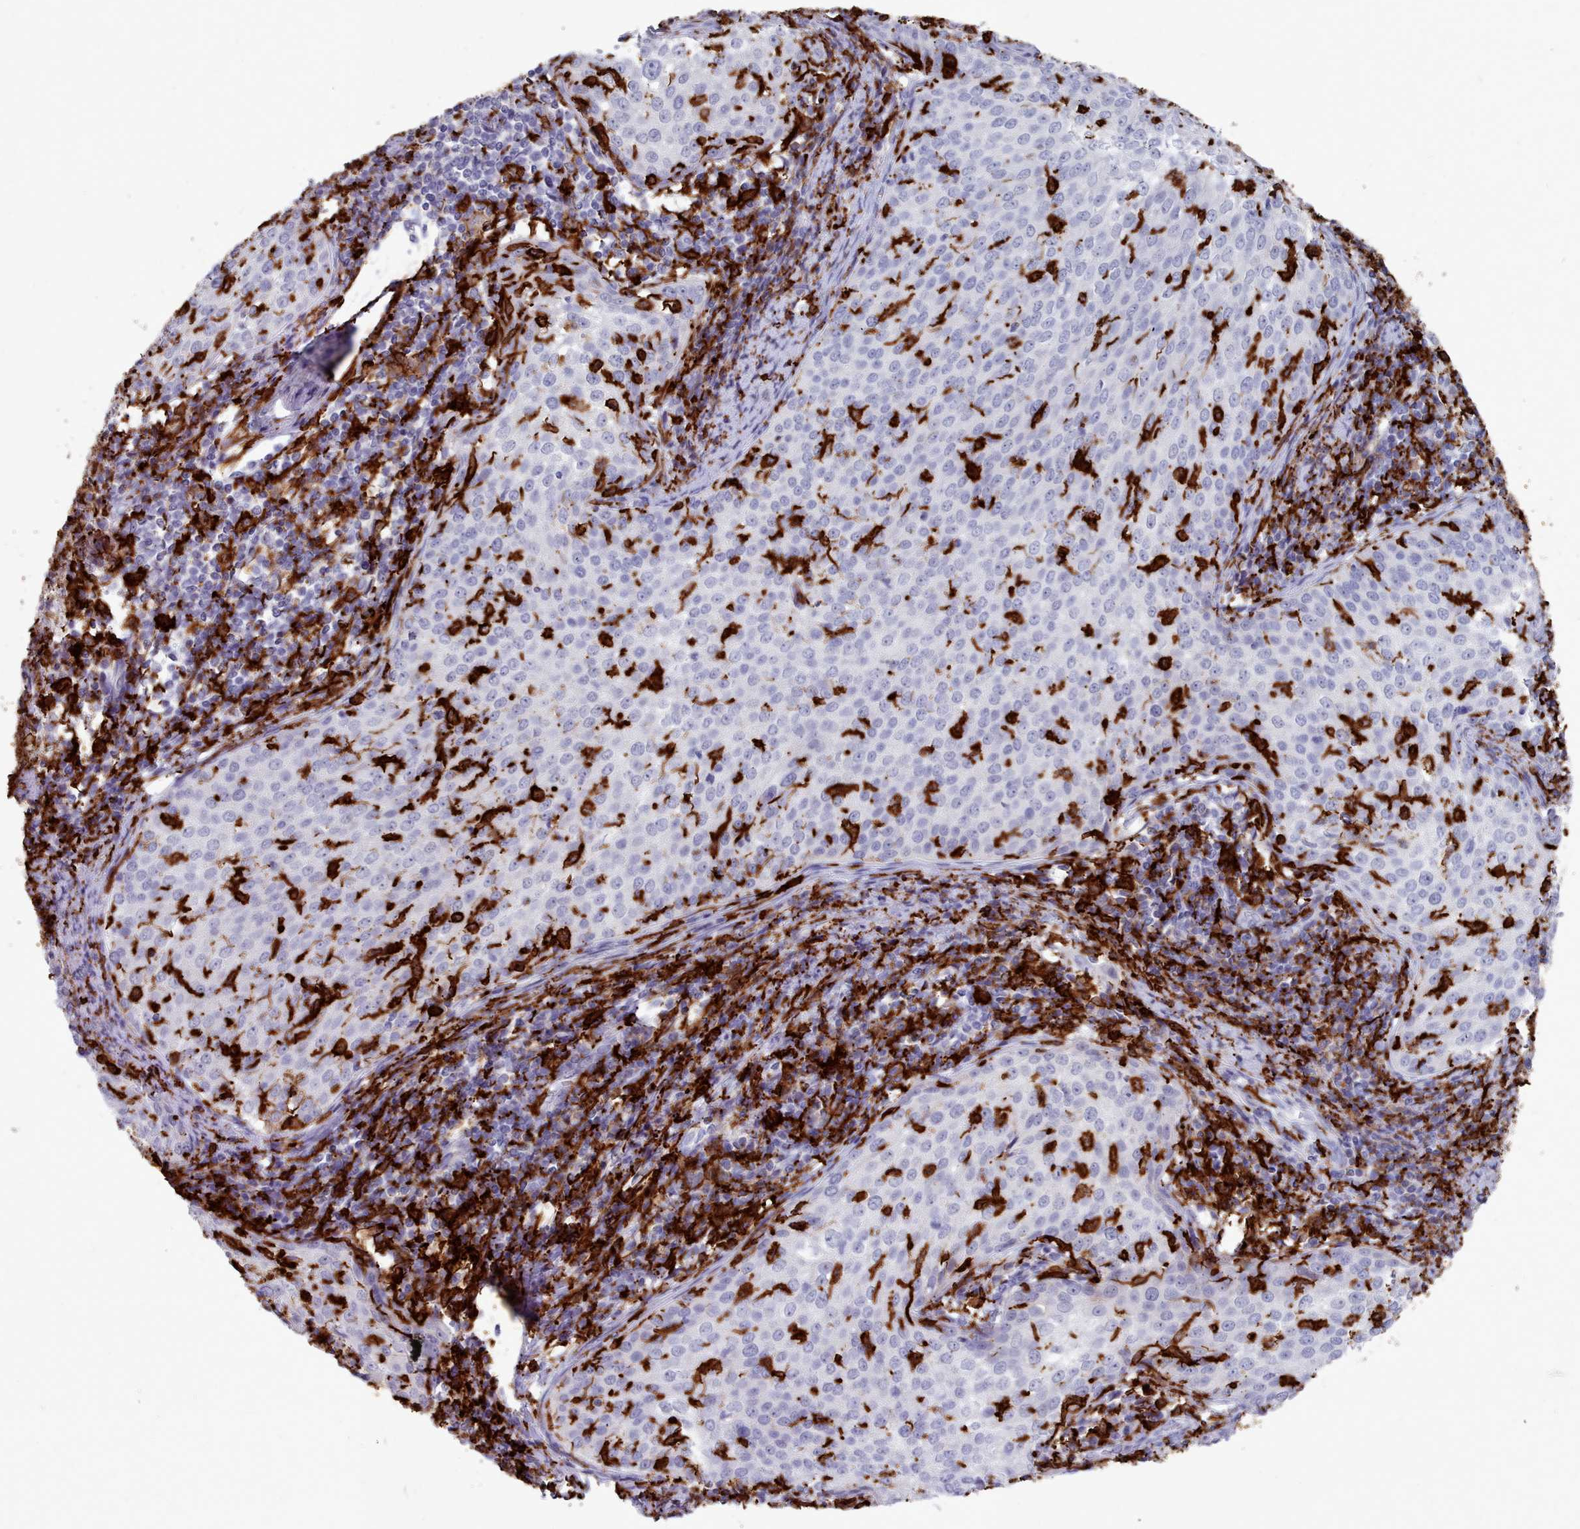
{"staining": {"intensity": "negative", "quantity": "none", "location": "none"}, "tissue": "cervical cancer", "cell_type": "Tumor cells", "image_type": "cancer", "snomed": [{"axis": "morphology", "description": "Squamous cell carcinoma, NOS"}, {"axis": "topography", "description": "Cervix"}], "caption": "This is an IHC photomicrograph of cervical squamous cell carcinoma. There is no expression in tumor cells.", "gene": "AIF1", "patient": {"sex": "female", "age": 57}}